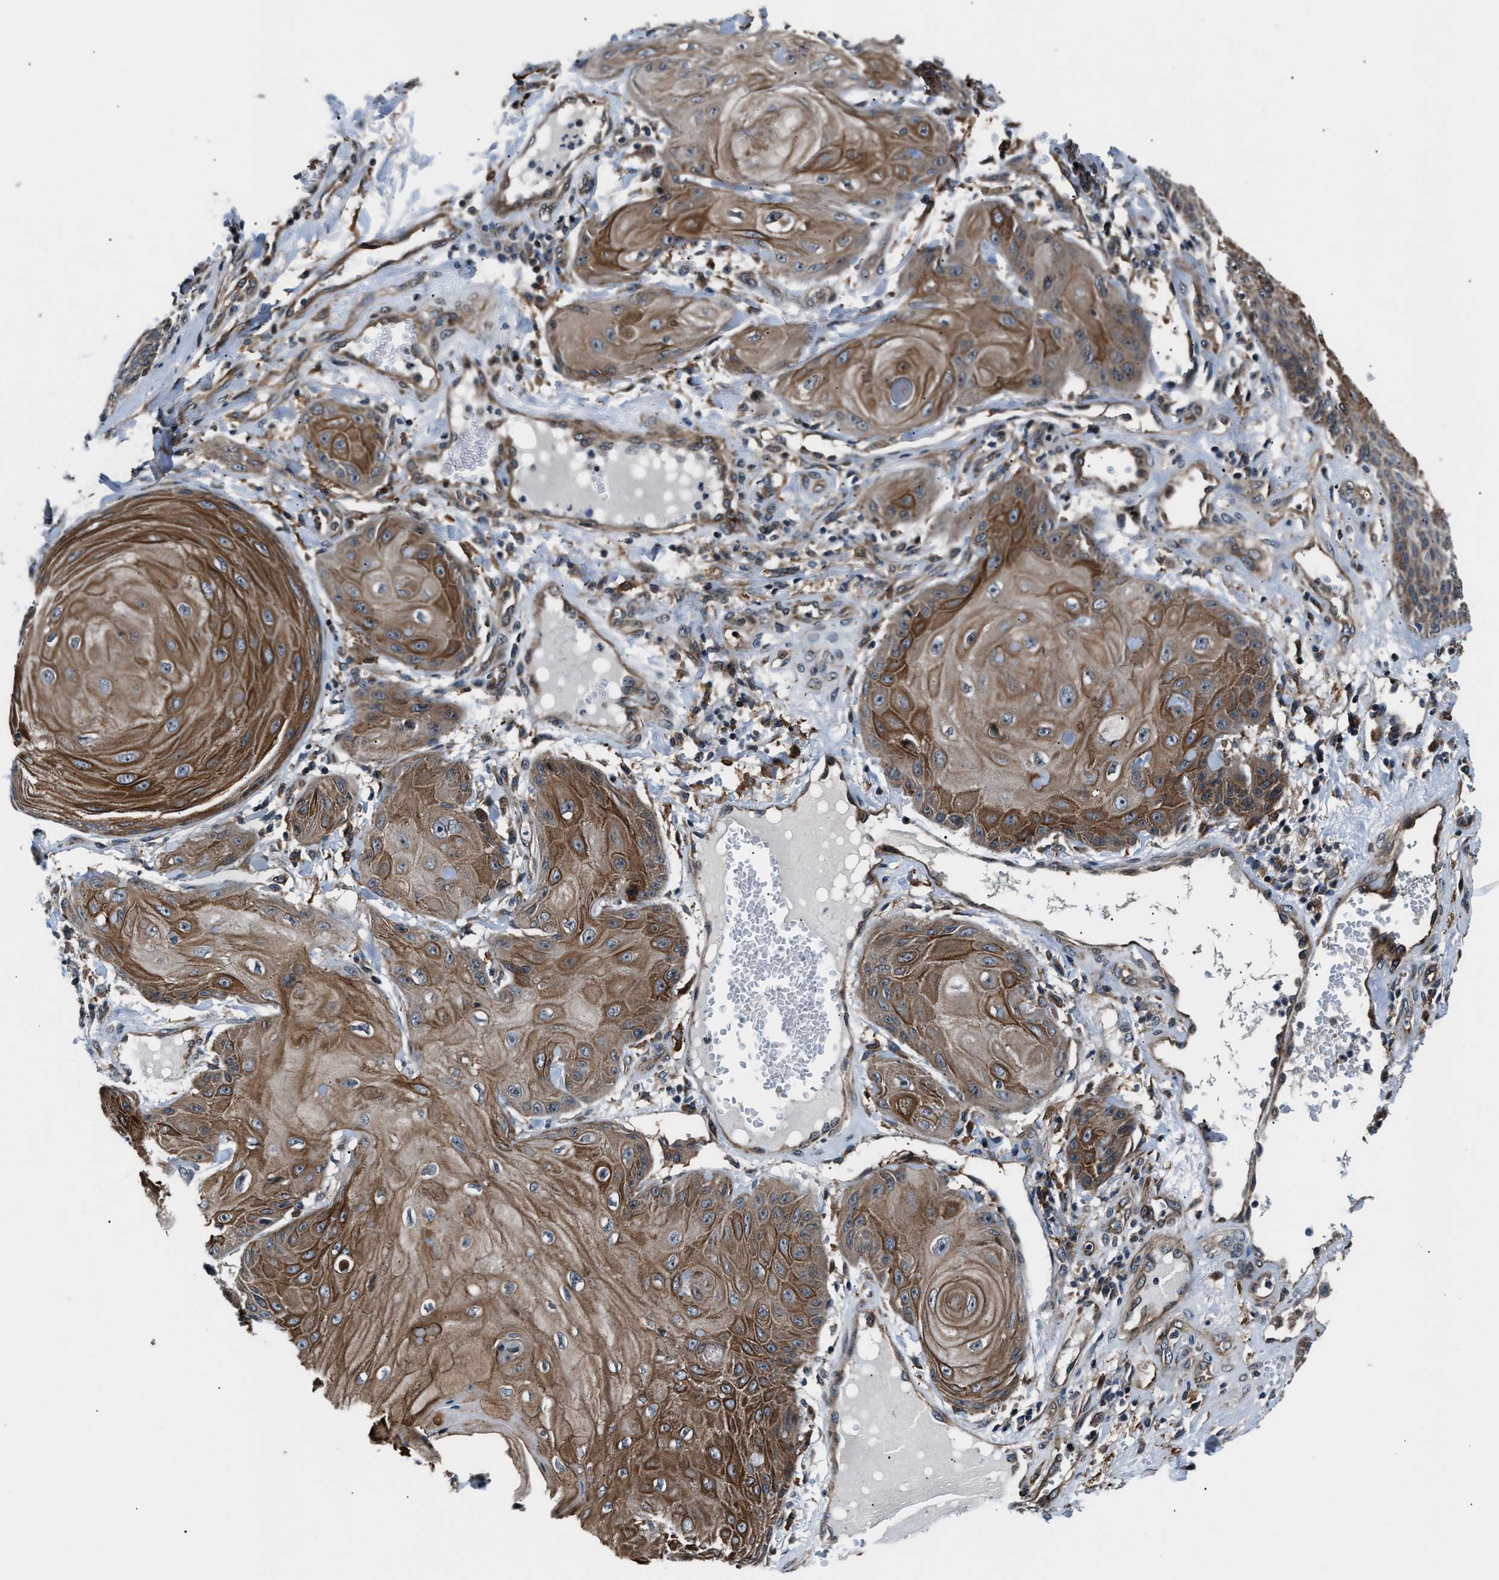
{"staining": {"intensity": "moderate", "quantity": ">75%", "location": "cytoplasmic/membranous"}, "tissue": "skin cancer", "cell_type": "Tumor cells", "image_type": "cancer", "snomed": [{"axis": "morphology", "description": "Squamous cell carcinoma, NOS"}, {"axis": "topography", "description": "Skin"}], "caption": "Brown immunohistochemical staining in skin squamous cell carcinoma exhibits moderate cytoplasmic/membranous expression in about >75% of tumor cells. (Brightfield microscopy of DAB IHC at high magnification).", "gene": "DYNC2I1", "patient": {"sex": "male", "age": 74}}